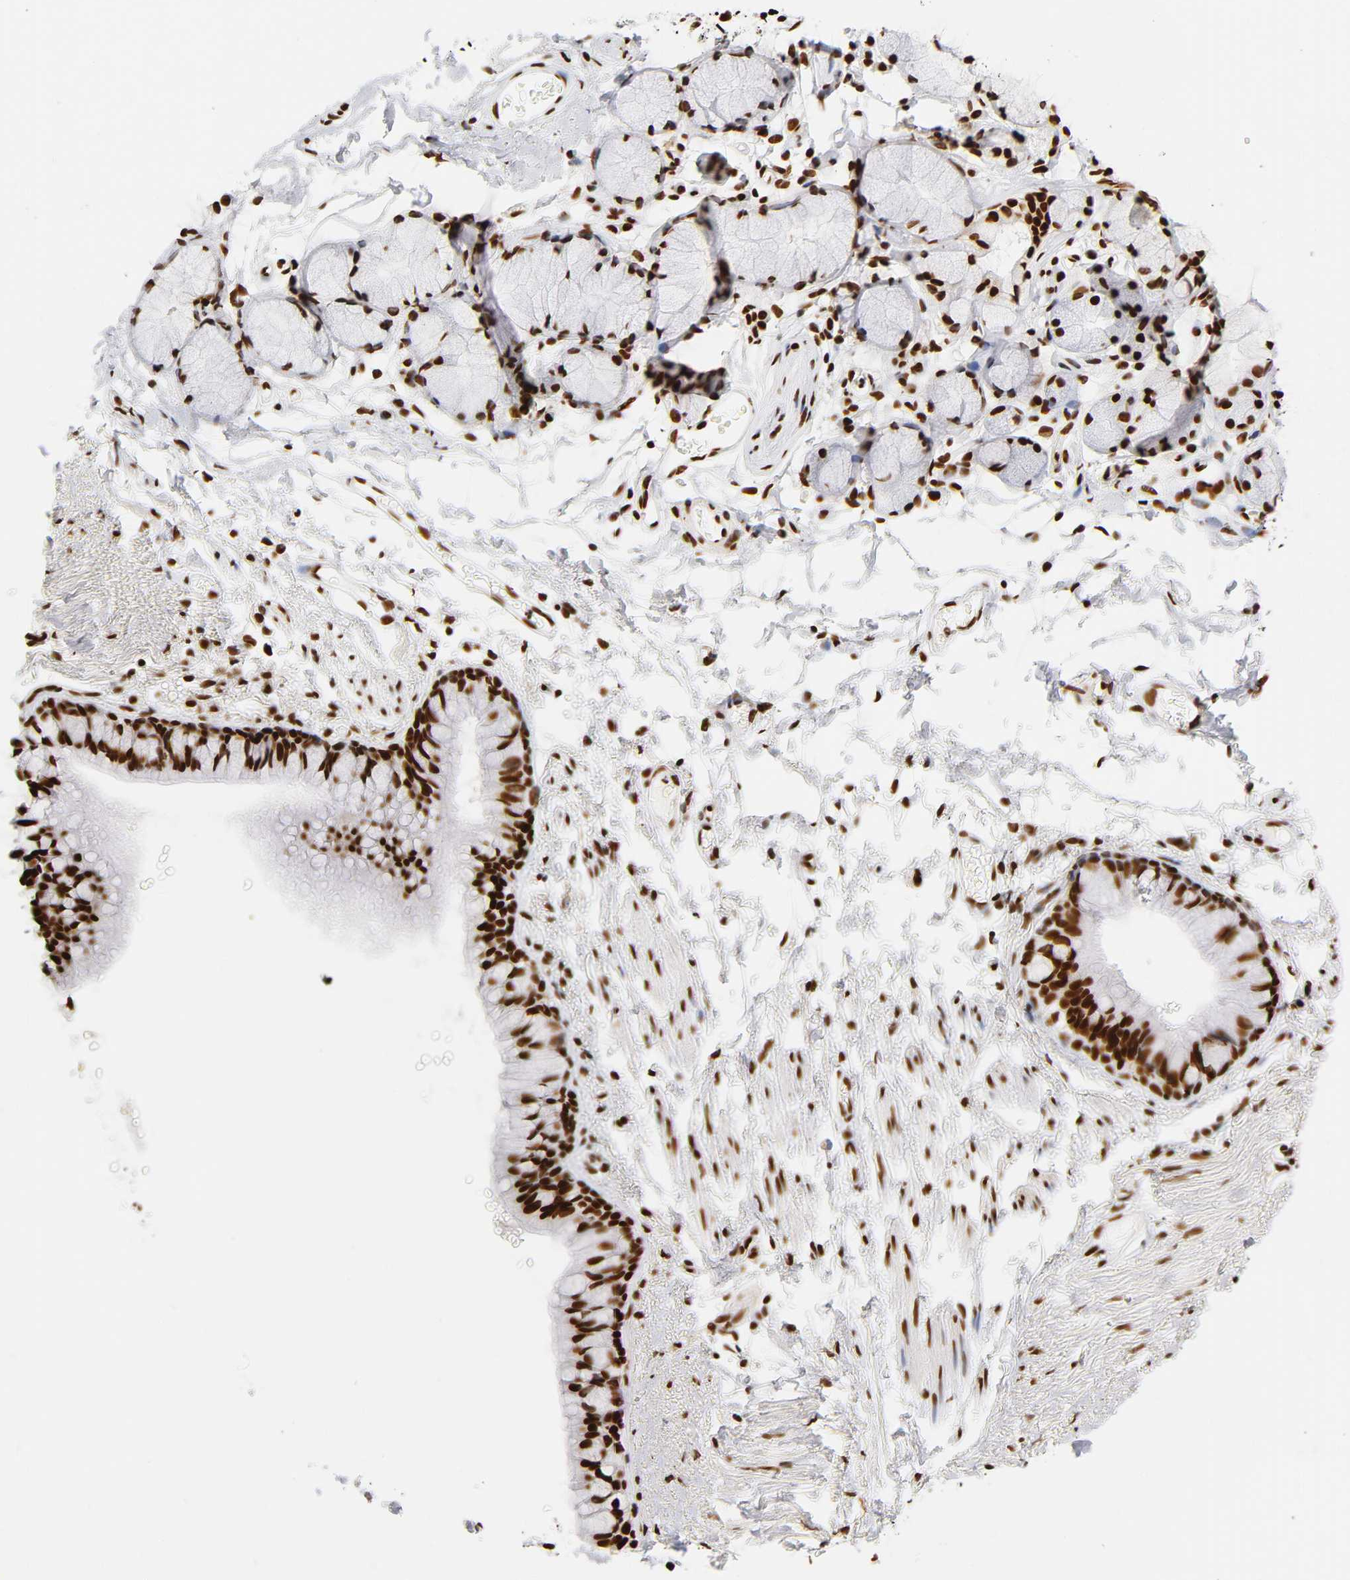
{"staining": {"intensity": "strong", "quantity": ">75%", "location": "nuclear"}, "tissue": "adipose tissue", "cell_type": "Adipocytes", "image_type": "normal", "snomed": [{"axis": "morphology", "description": "Normal tissue, NOS"}, {"axis": "topography", "description": "Cartilage tissue"}, {"axis": "topography", "description": "Bronchus"}], "caption": "Strong nuclear positivity is seen in about >75% of adipocytes in unremarkable adipose tissue.", "gene": "XRCC6", "patient": {"sex": "female", "age": 73}}